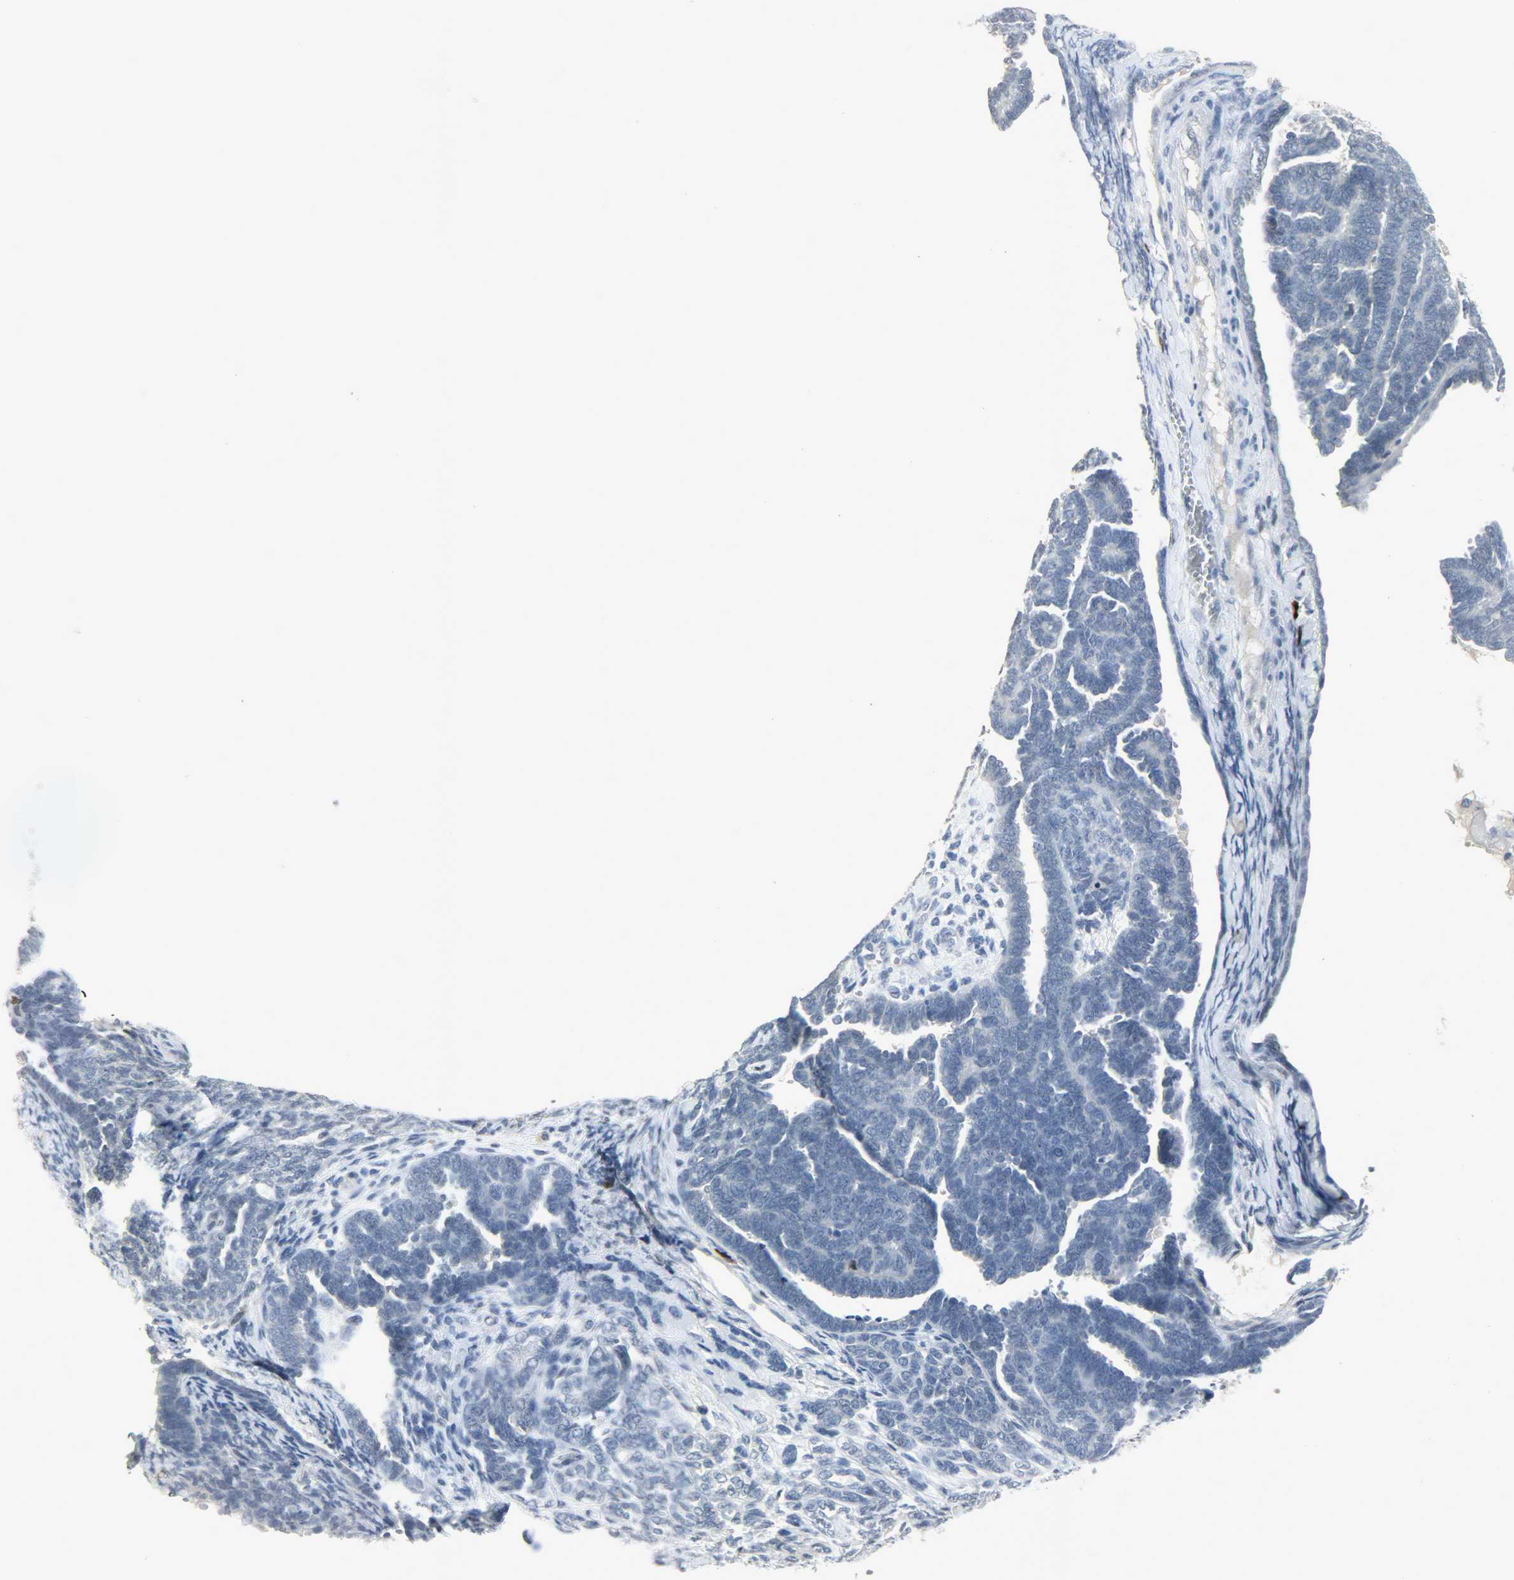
{"staining": {"intensity": "negative", "quantity": "none", "location": "none"}, "tissue": "endometrial cancer", "cell_type": "Tumor cells", "image_type": "cancer", "snomed": [{"axis": "morphology", "description": "Neoplasm, malignant, NOS"}, {"axis": "topography", "description": "Endometrium"}], "caption": "Immunohistochemical staining of malignant neoplasm (endometrial) demonstrates no significant positivity in tumor cells.", "gene": "CAMK4", "patient": {"sex": "female", "age": 74}}